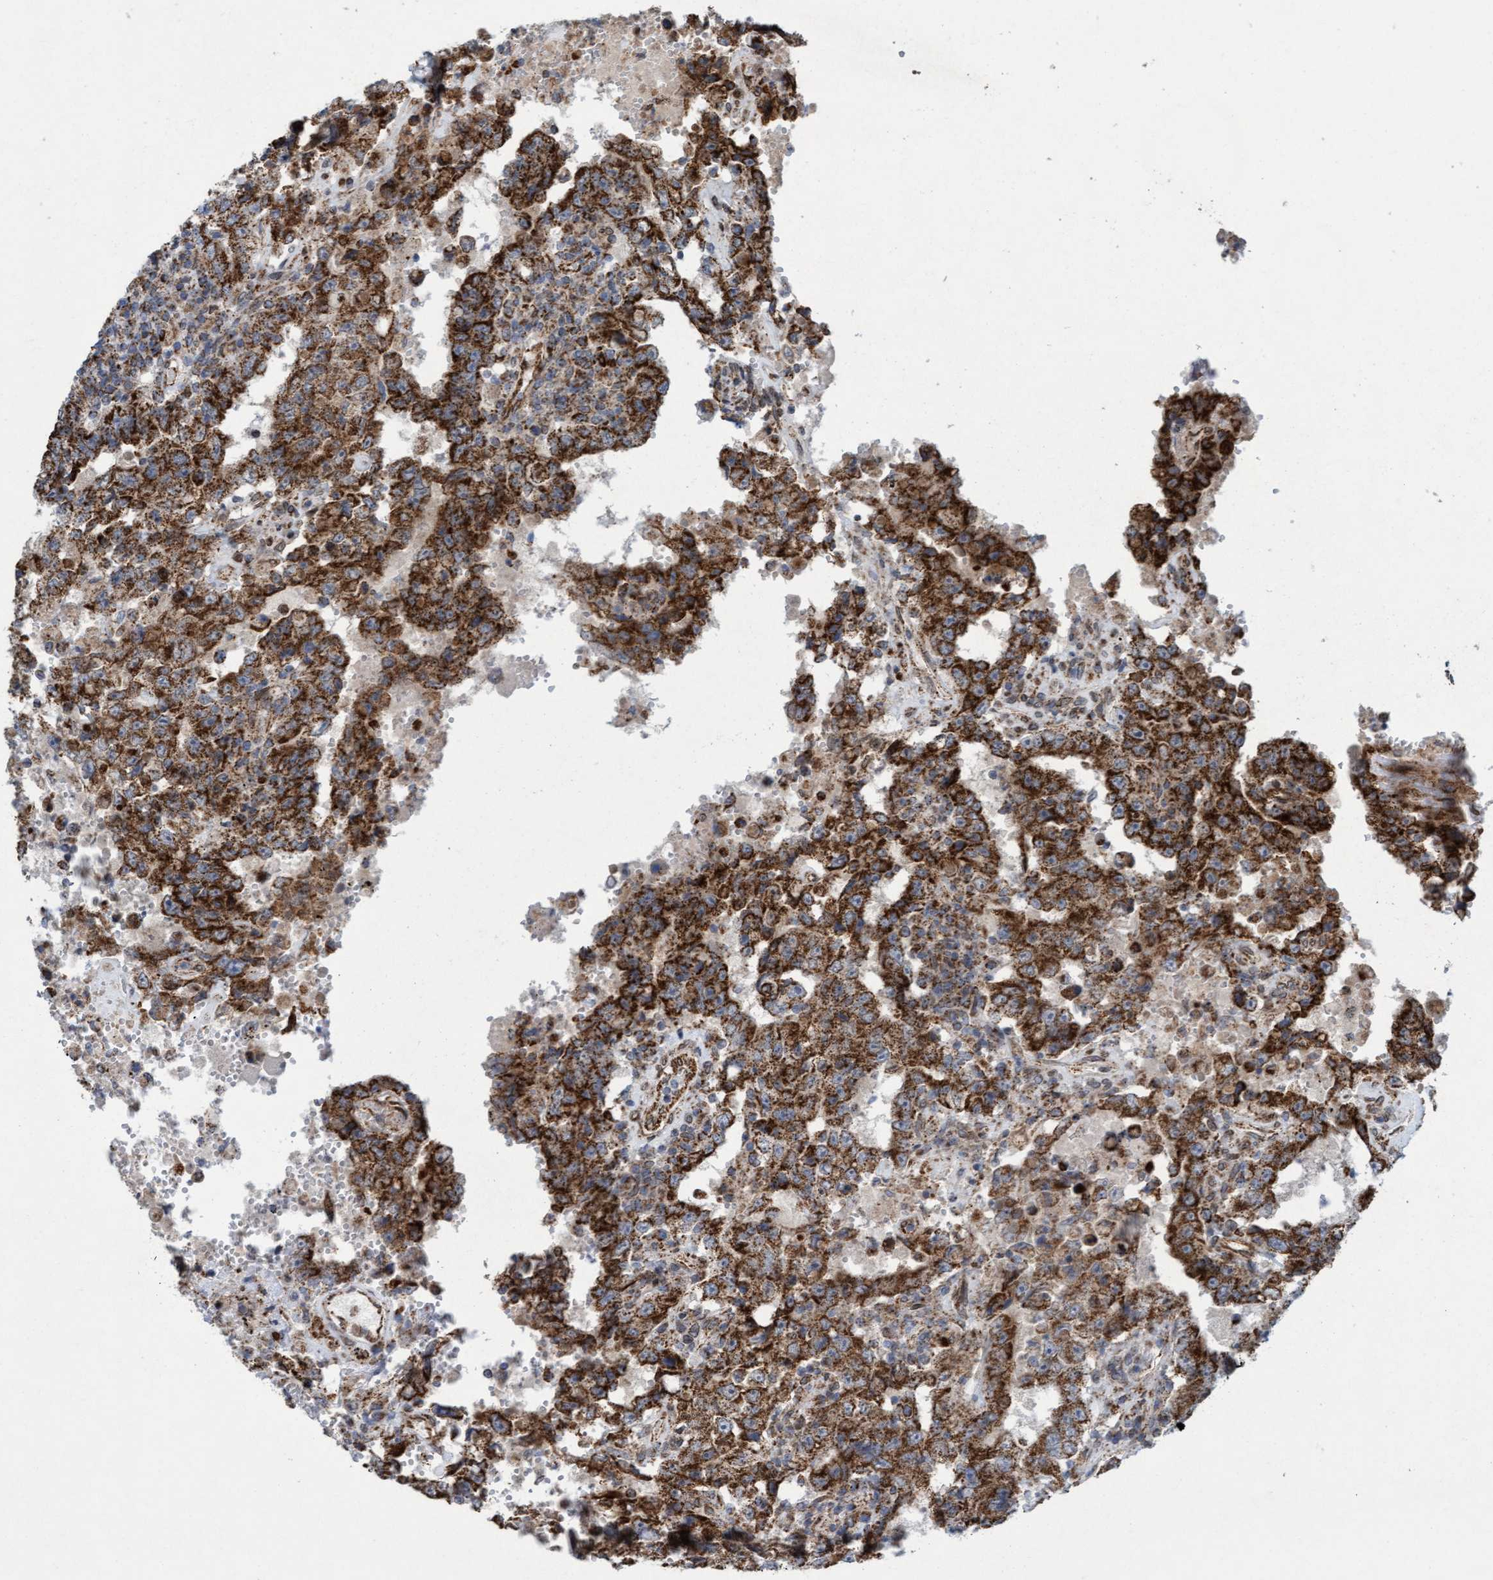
{"staining": {"intensity": "strong", "quantity": ">75%", "location": "cytoplasmic/membranous"}, "tissue": "testis cancer", "cell_type": "Tumor cells", "image_type": "cancer", "snomed": [{"axis": "morphology", "description": "Carcinoma, Embryonal, NOS"}, {"axis": "topography", "description": "Testis"}], "caption": "High-power microscopy captured an immunohistochemistry (IHC) image of testis embryonal carcinoma, revealing strong cytoplasmic/membranous positivity in about >75% of tumor cells.", "gene": "MRPS23", "patient": {"sex": "male", "age": 26}}